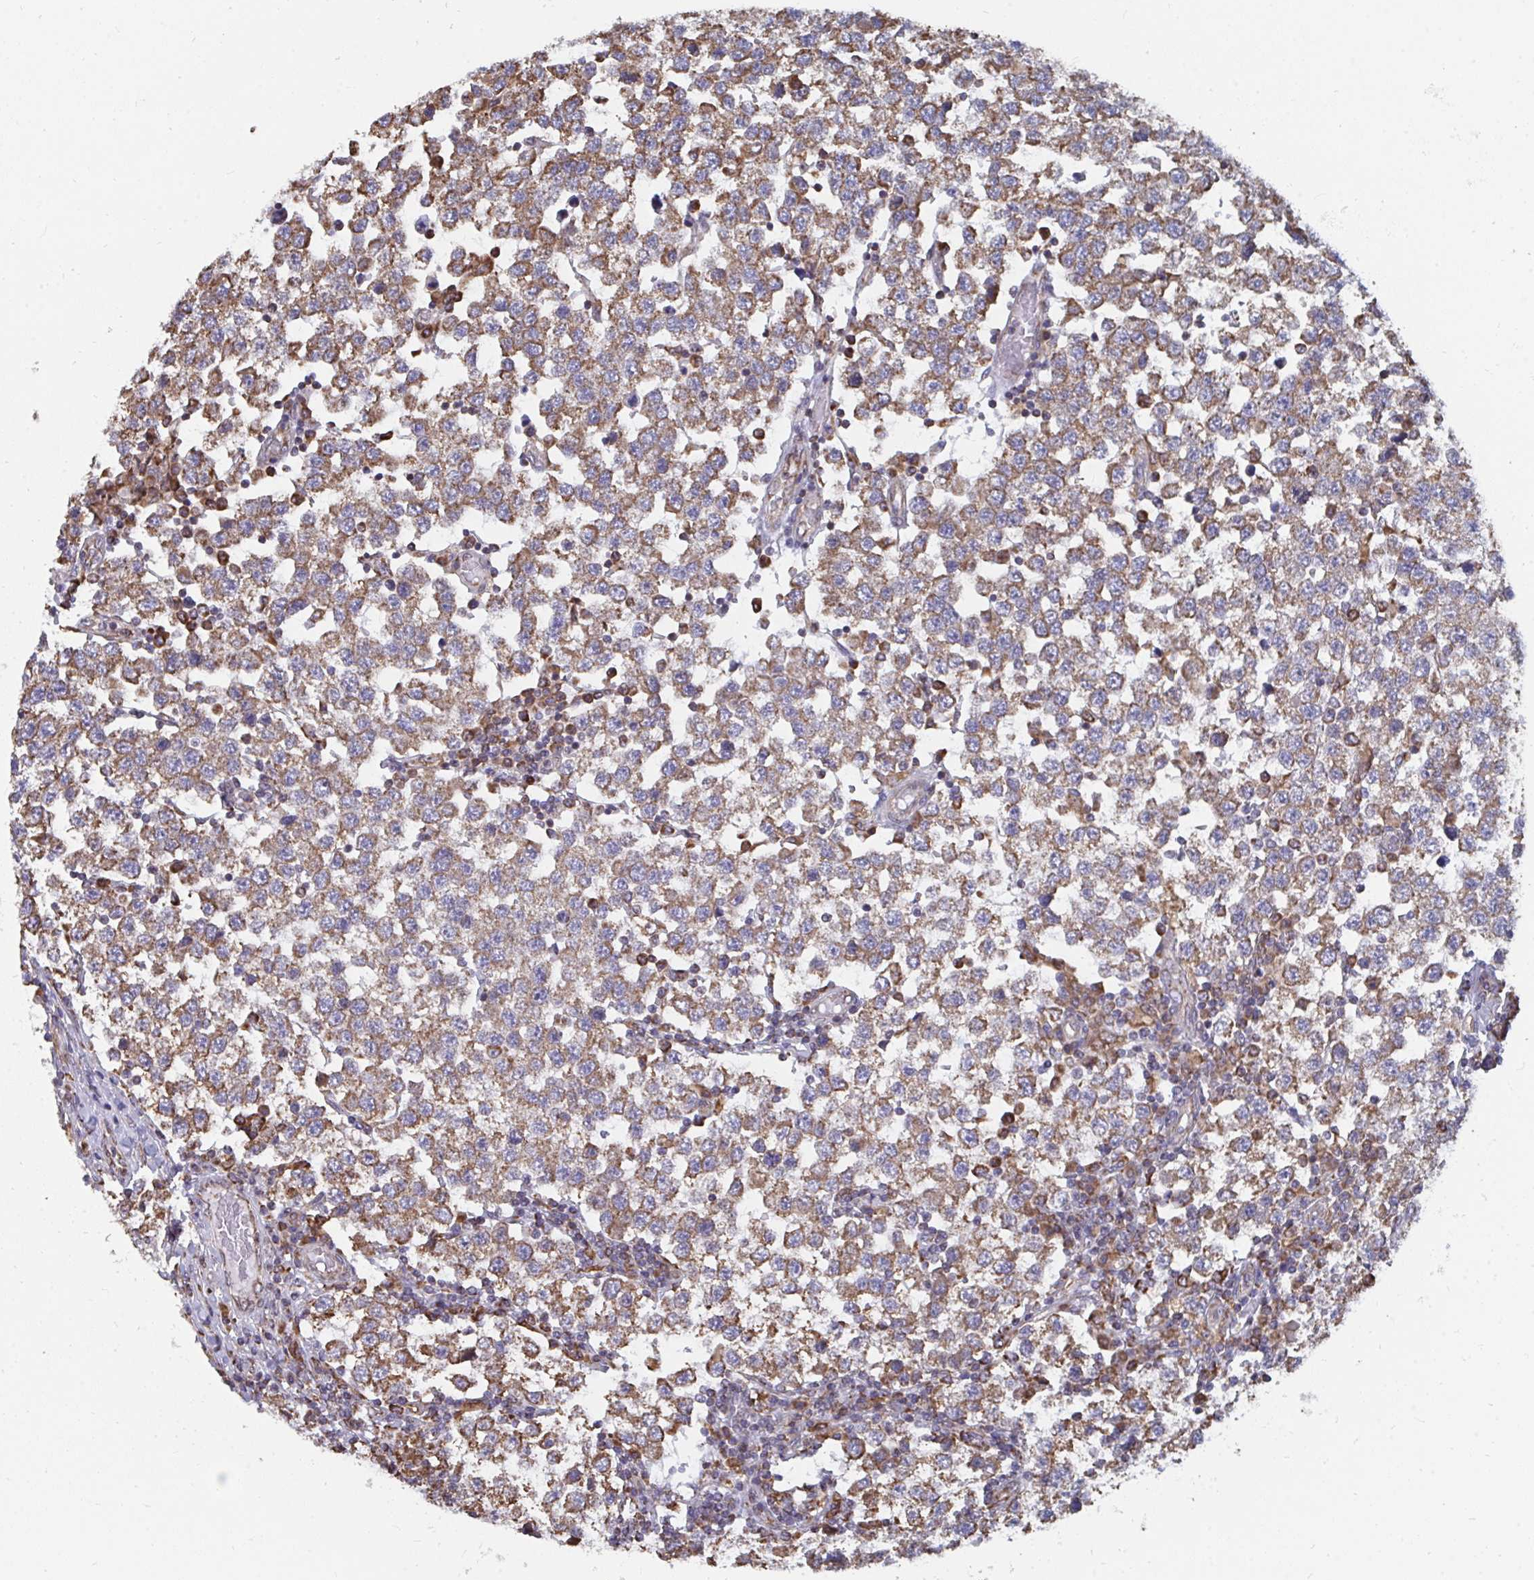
{"staining": {"intensity": "moderate", "quantity": ">75%", "location": "cytoplasmic/membranous"}, "tissue": "testis cancer", "cell_type": "Tumor cells", "image_type": "cancer", "snomed": [{"axis": "morphology", "description": "Seminoma, NOS"}, {"axis": "topography", "description": "Testis"}], "caption": "Immunohistochemistry (IHC) staining of seminoma (testis), which displays medium levels of moderate cytoplasmic/membranous staining in approximately >75% of tumor cells indicating moderate cytoplasmic/membranous protein staining. The staining was performed using DAB (brown) for protein detection and nuclei were counterstained in hematoxylin (blue).", "gene": "ELAVL1", "patient": {"sex": "male", "age": 34}}